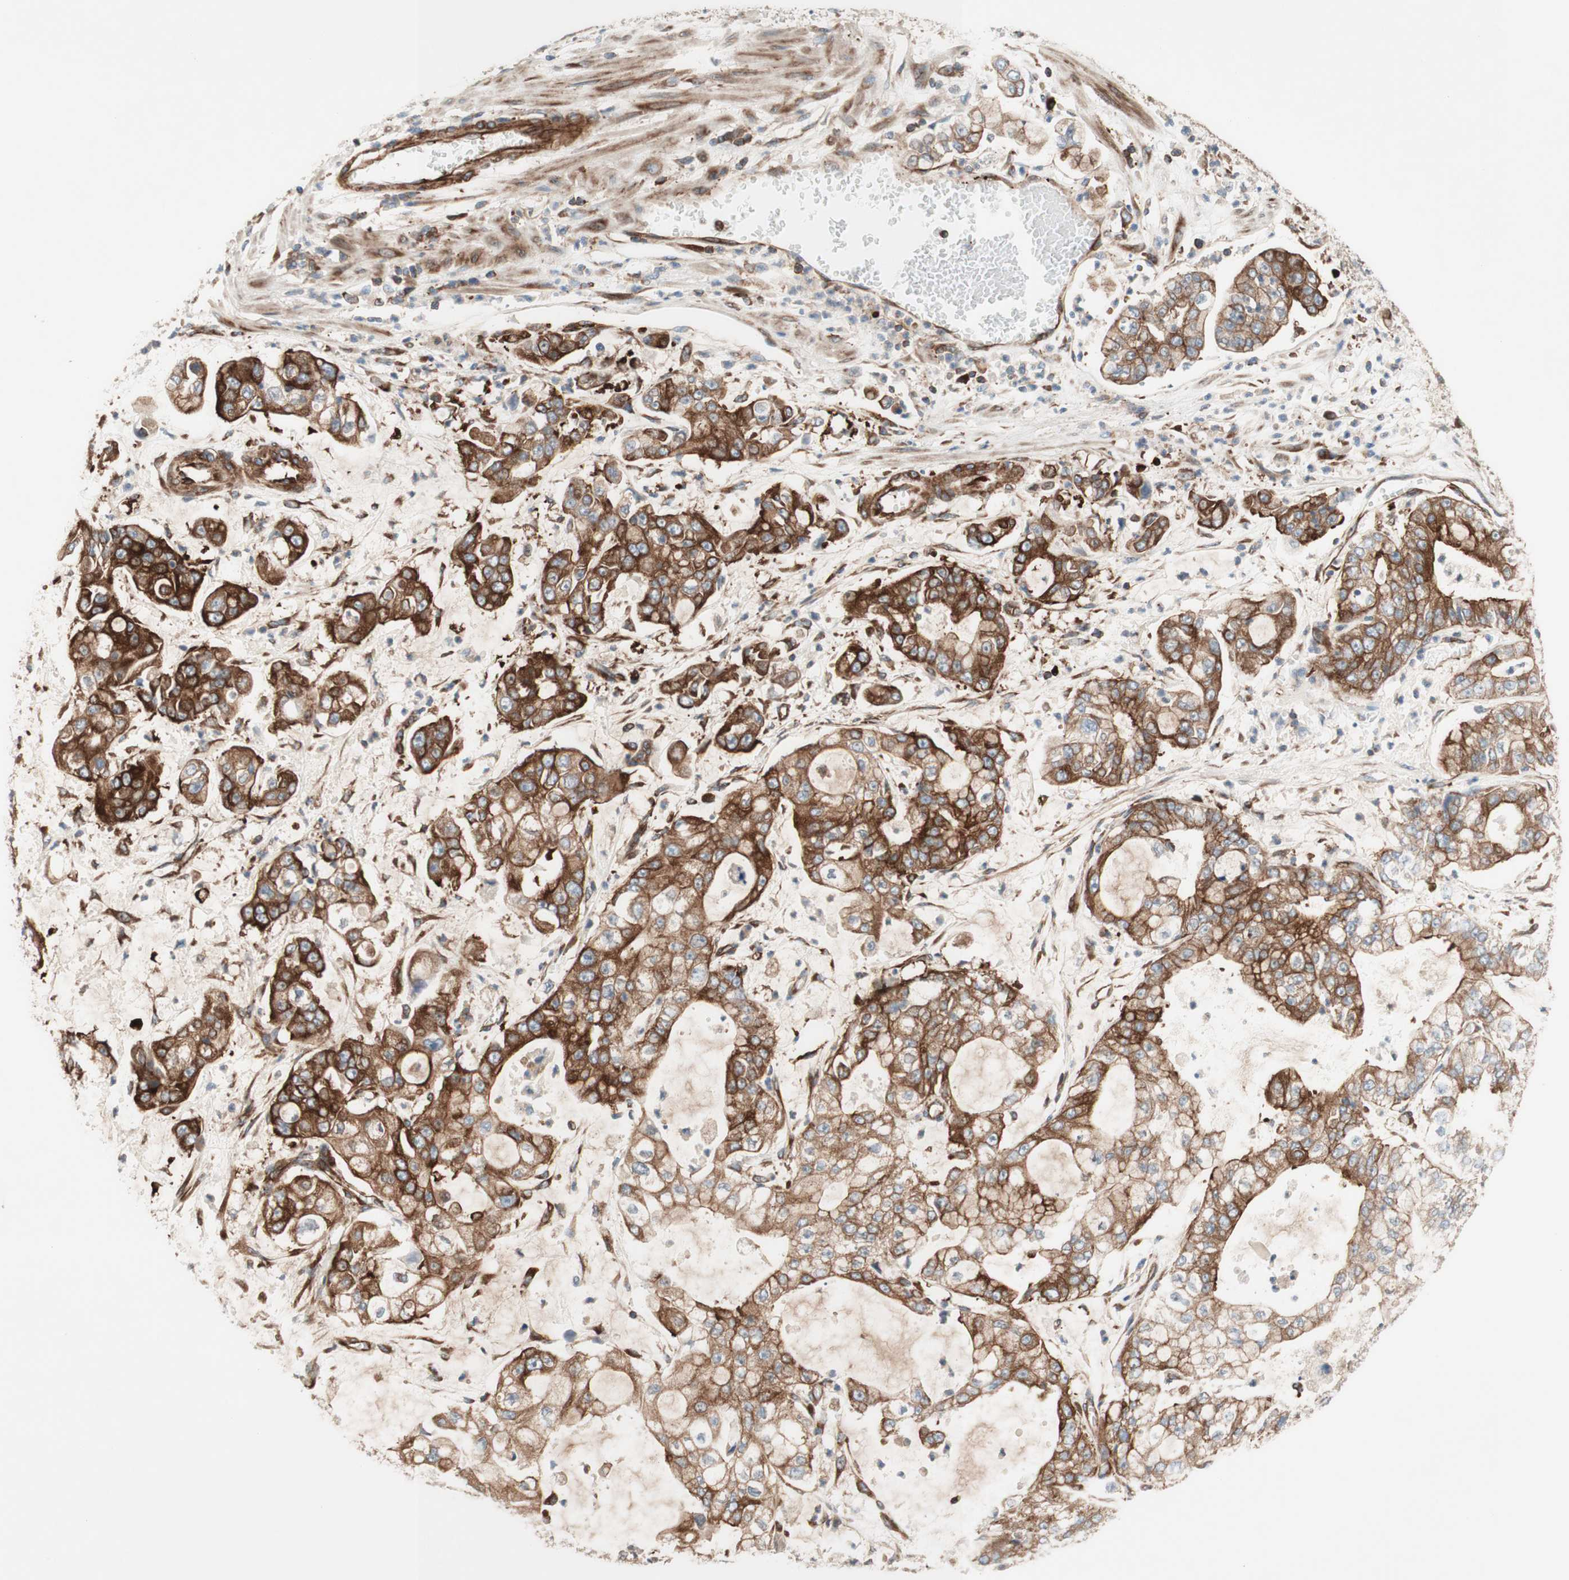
{"staining": {"intensity": "moderate", "quantity": ">75%", "location": "cytoplasmic/membranous"}, "tissue": "stomach cancer", "cell_type": "Tumor cells", "image_type": "cancer", "snomed": [{"axis": "morphology", "description": "Adenocarcinoma, NOS"}, {"axis": "topography", "description": "Stomach"}], "caption": "Protein expression analysis of stomach adenocarcinoma displays moderate cytoplasmic/membranous expression in approximately >75% of tumor cells.", "gene": "CCN4", "patient": {"sex": "male", "age": 76}}